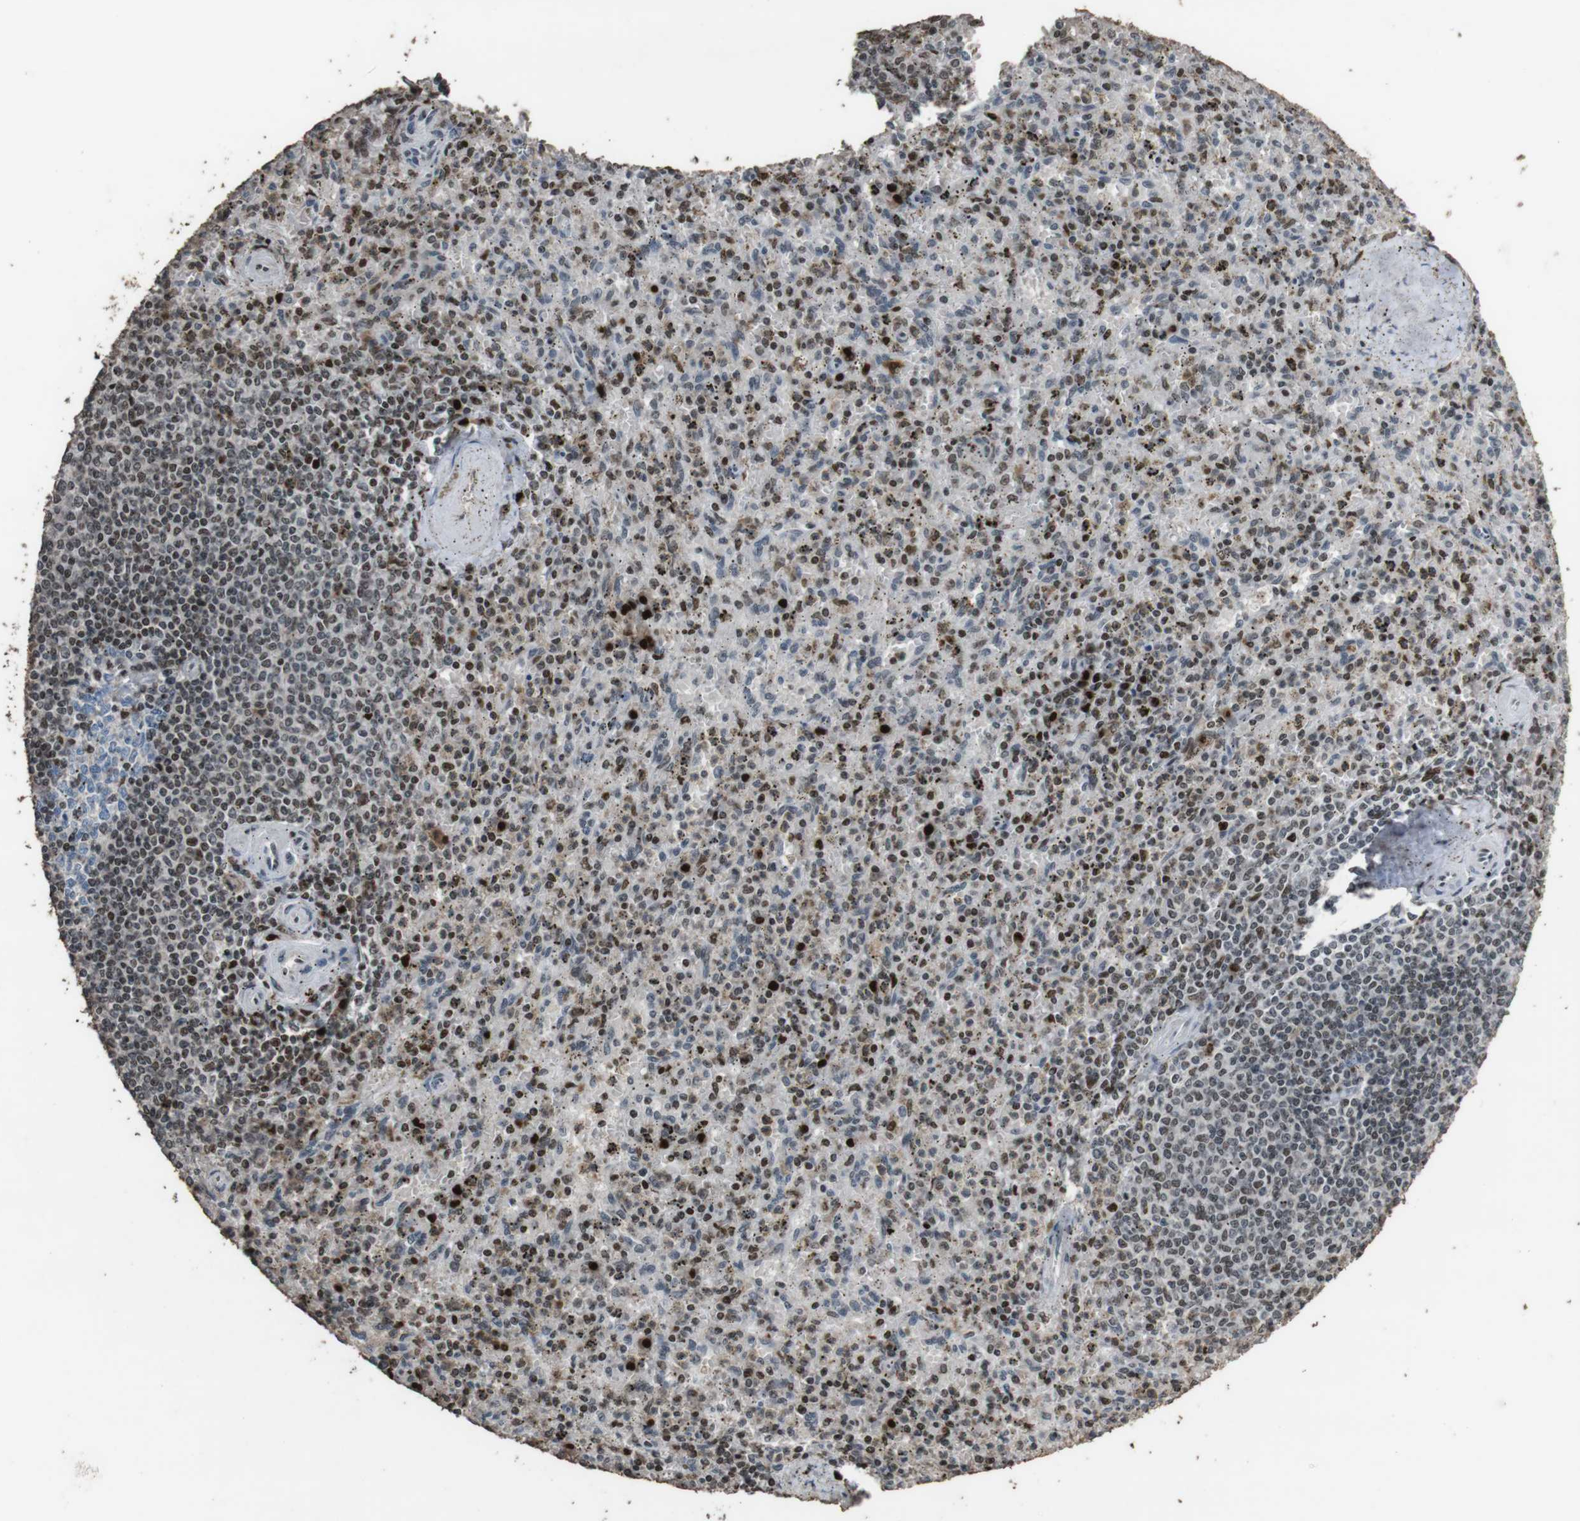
{"staining": {"intensity": "moderate", "quantity": "25%-75%", "location": "nuclear"}, "tissue": "spleen", "cell_type": "Cells in red pulp", "image_type": "normal", "snomed": [{"axis": "morphology", "description": "Normal tissue, NOS"}, {"axis": "topography", "description": "Spleen"}], "caption": "A high-resolution micrograph shows IHC staining of normal spleen, which displays moderate nuclear staining in approximately 25%-75% of cells in red pulp. (DAB (3,3'-diaminobenzidine) = brown stain, brightfield microscopy at high magnification).", "gene": "SUB1", "patient": {"sex": "male", "age": 72}}